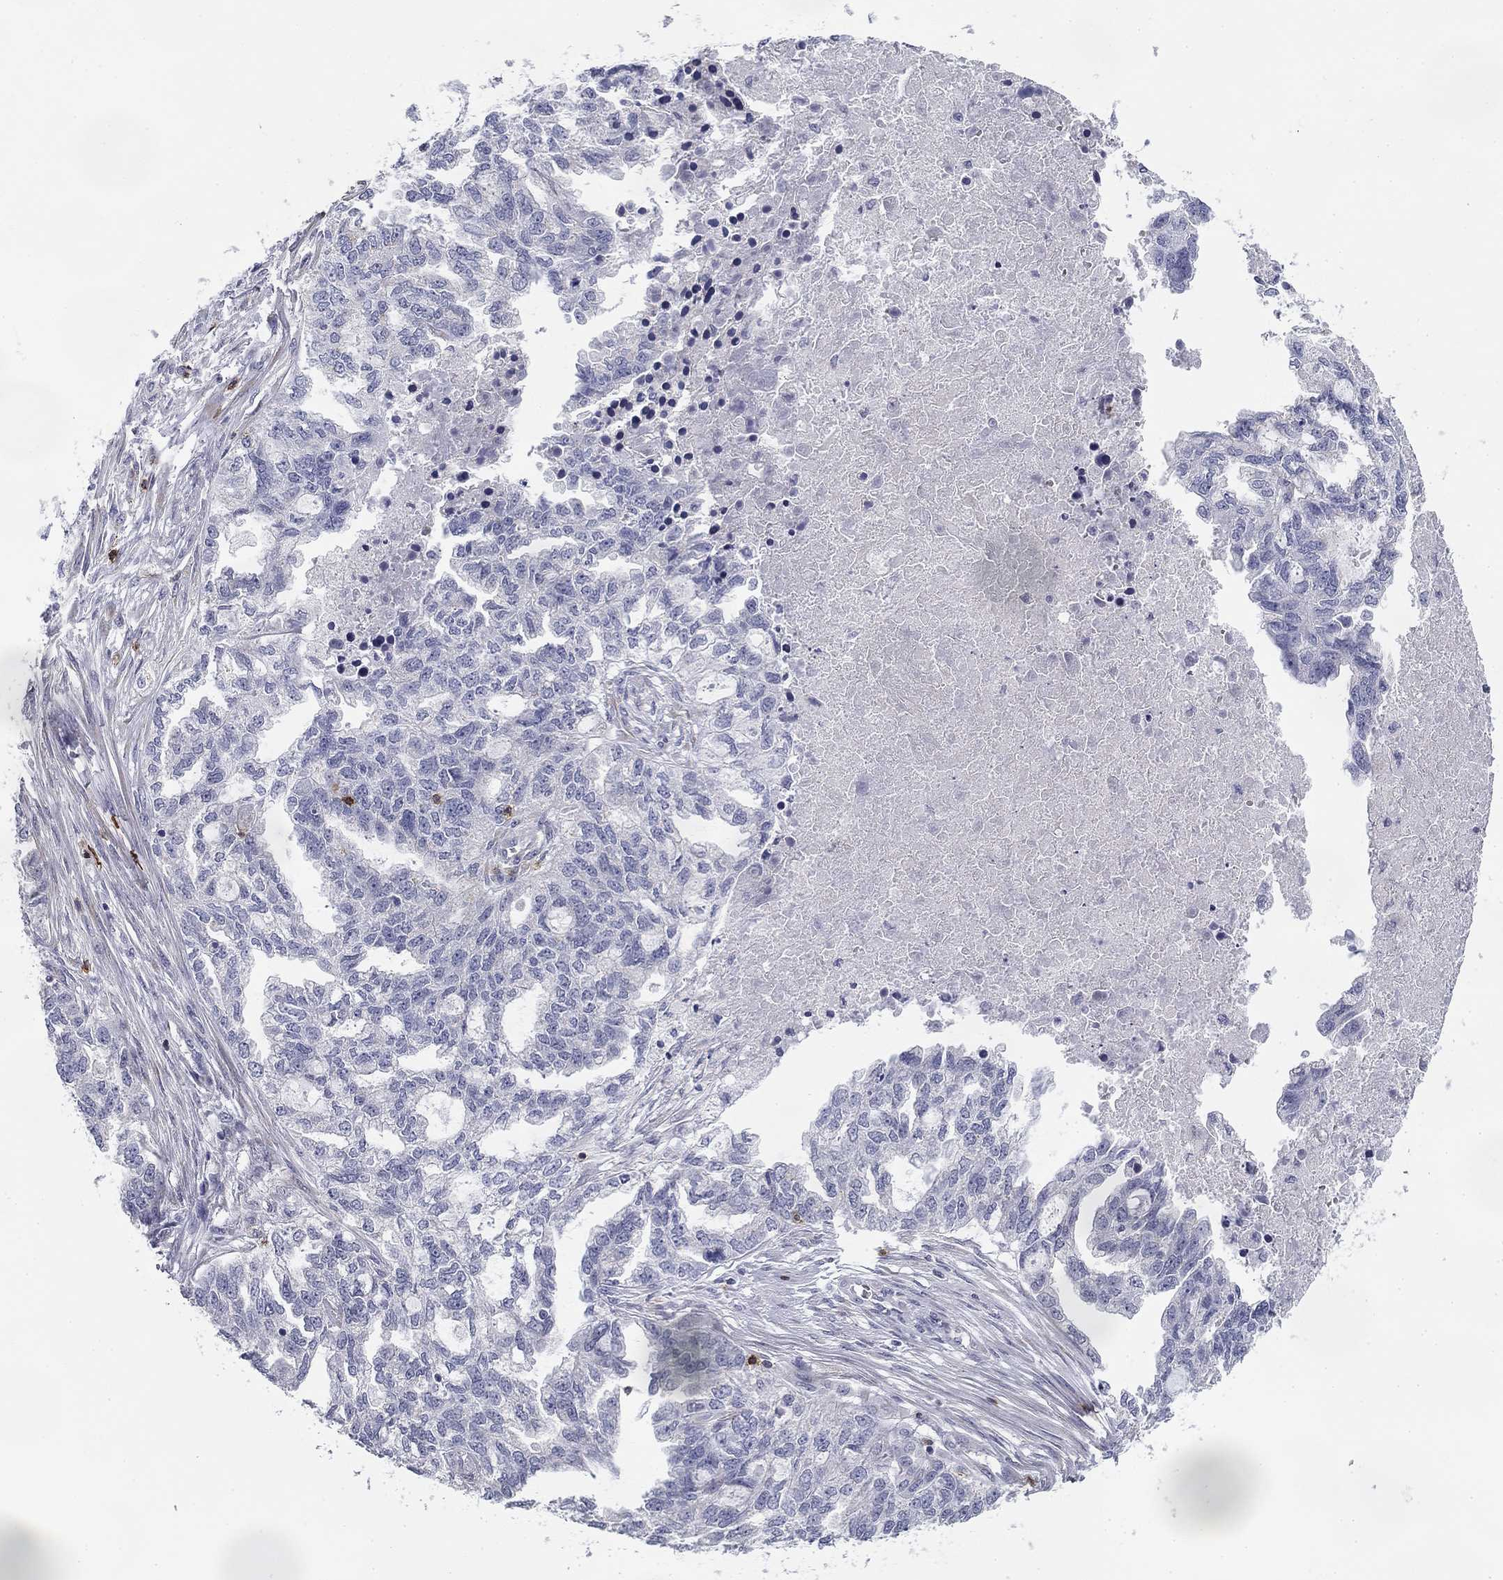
{"staining": {"intensity": "negative", "quantity": "none", "location": "none"}, "tissue": "ovarian cancer", "cell_type": "Tumor cells", "image_type": "cancer", "snomed": [{"axis": "morphology", "description": "Cystadenocarcinoma, serous, NOS"}, {"axis": "topography", "description": "Ovary"}], "caption": "Immunohistochemical staining of human ovarian cancer reveals no significant positivity in tumor cells.", "gene": "TRAT1", "patient": {"sex": "female", "age": 51}}